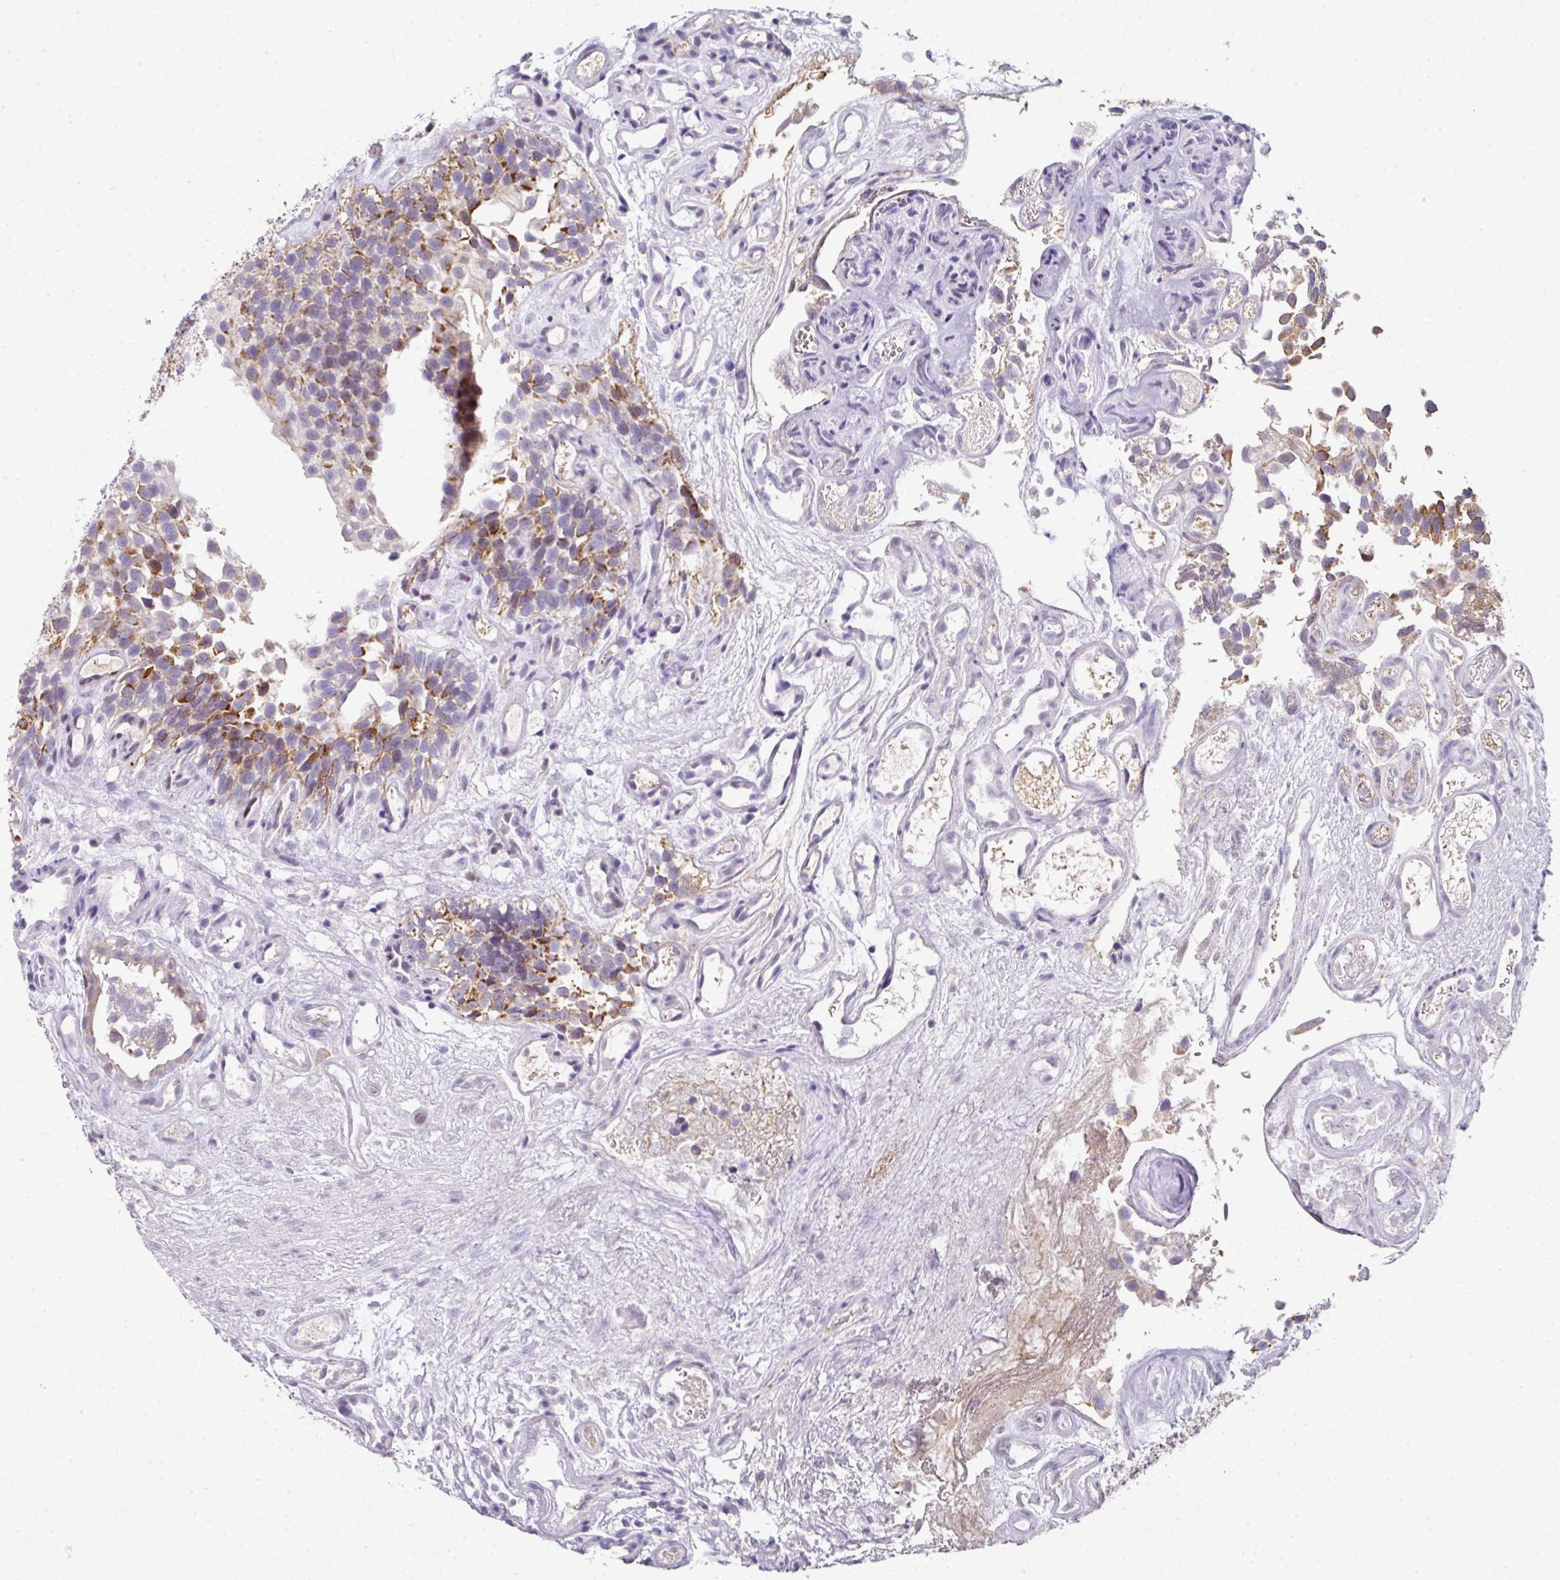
{"staining": {"intensity": "moderate", "quantity": "25%-75%", "location": "cytoplasmic/membranous,nuclear"}, "tissue": "urothelial cancer", "cell_type": "Tumor cells", "image_type": "cancer", "snomed": [{"axis": "morphology", "description": "Urothelial carcinoma, NOS"}, {"axis": "topography", "description": "Urinary bladder"}], "caption": "Brown immunohistochemical staining in transitional cell carcinoma exhibits moderate cytoplasmic/membranous and nuclear staining in about 25%-75% of tumor cells.", "gene": "ANKRD18A", "patient": {"sex": "male", "age": 87}}